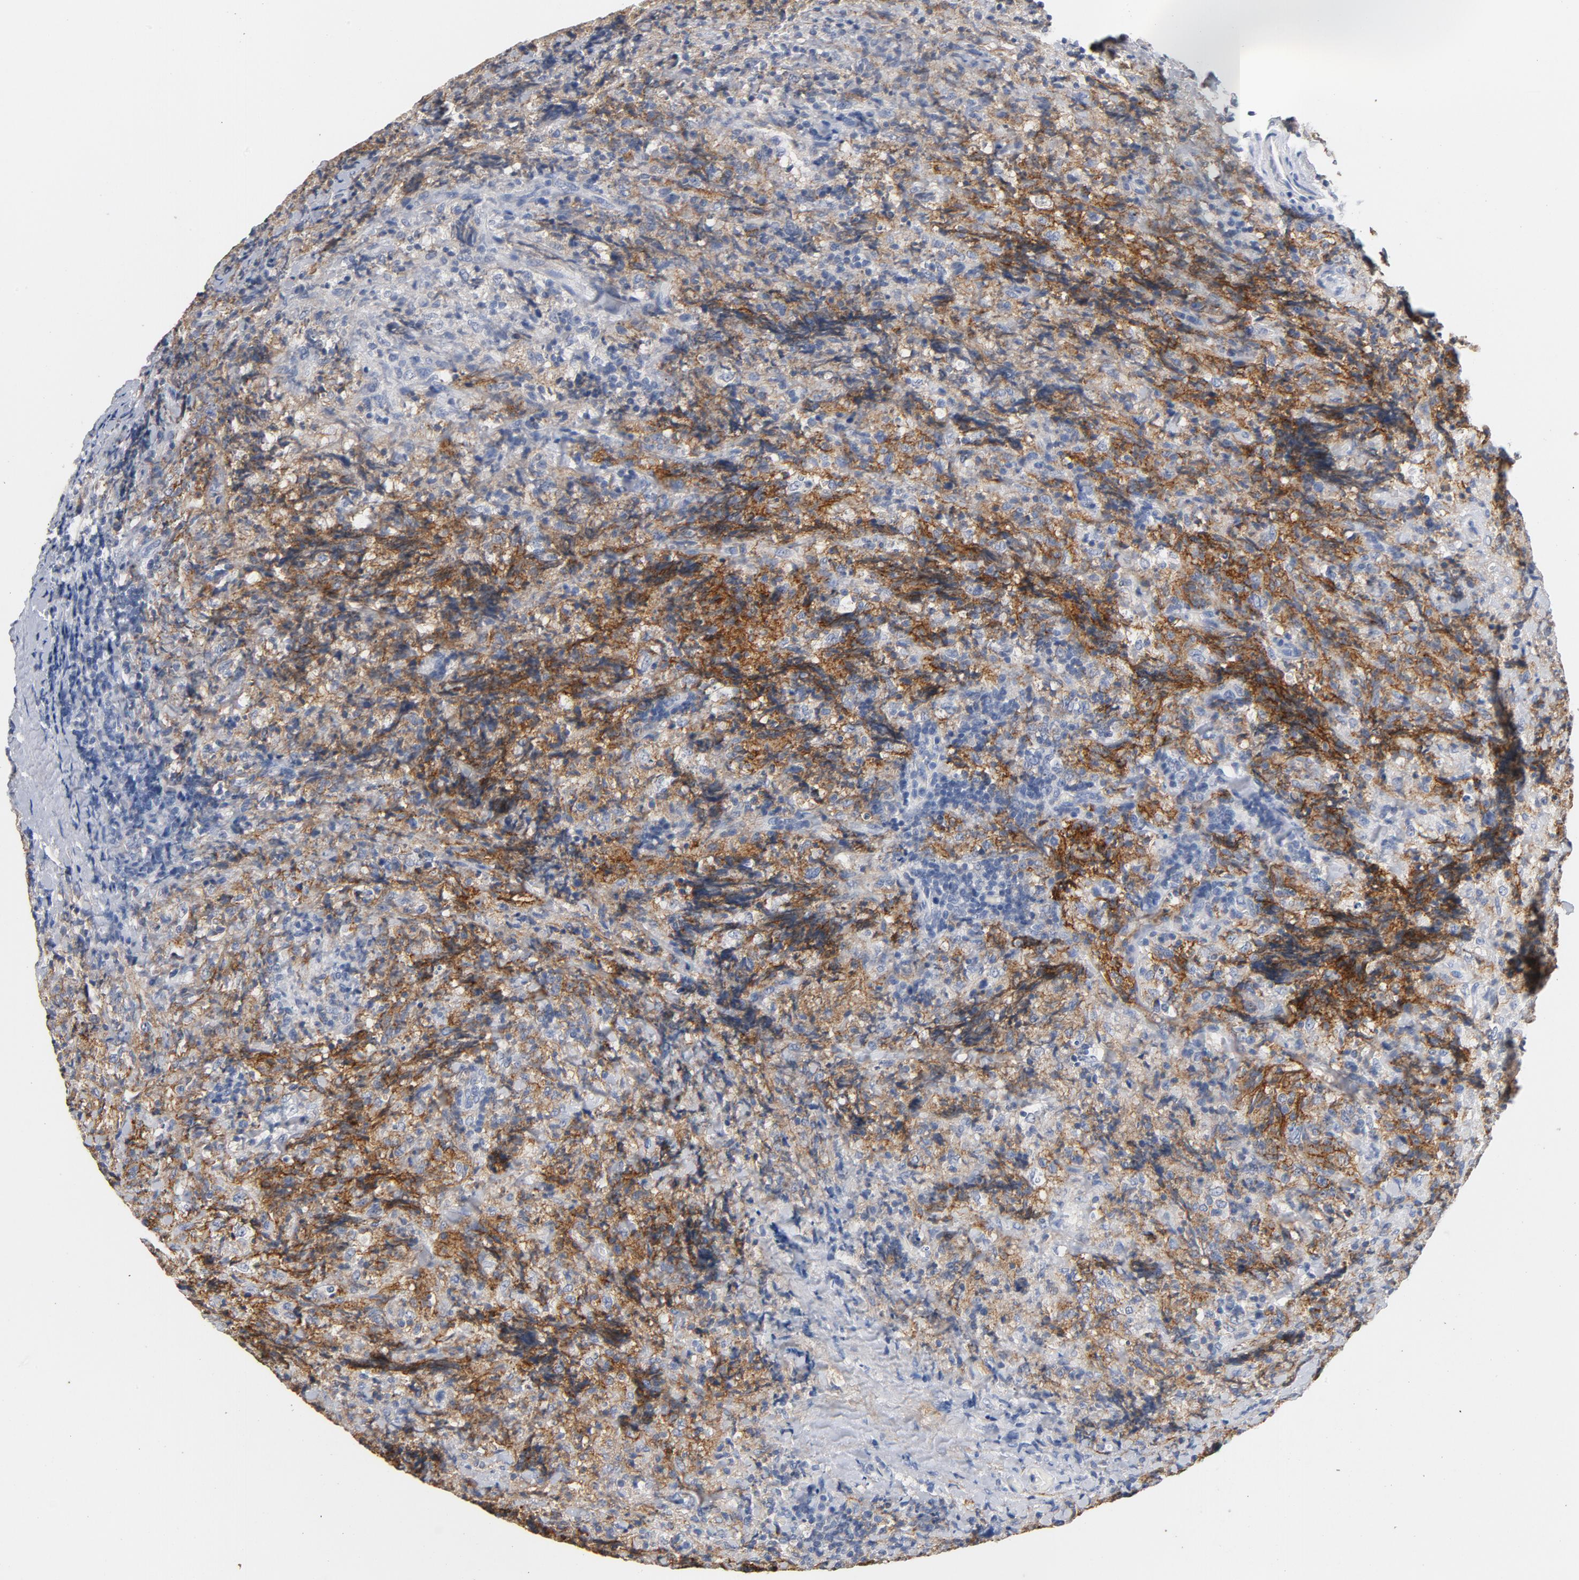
{"staining": {"intensity": "moderate", "quantity": ">75%", "location": "cytoplasmic/membranous"}, "tissue": "lymphoma", "cell_type": "Tumor cells", "image_type": "cancer", "snomed": [{"axis": "morphology", "description": "Malignant lymphoma, non-Hodgkin's type, High grade"}, {"axis": "topography", "description": "Tonsil"}], "caption": "Malignant lymphoma, non-Hodgkin's type (high-grade) stained for a protein exhibits moderate cytoplasmic/membranous positivity in tumor cells.", "gene": "ZCCHC13", "patient": {"sex": "female", "age": 36}}